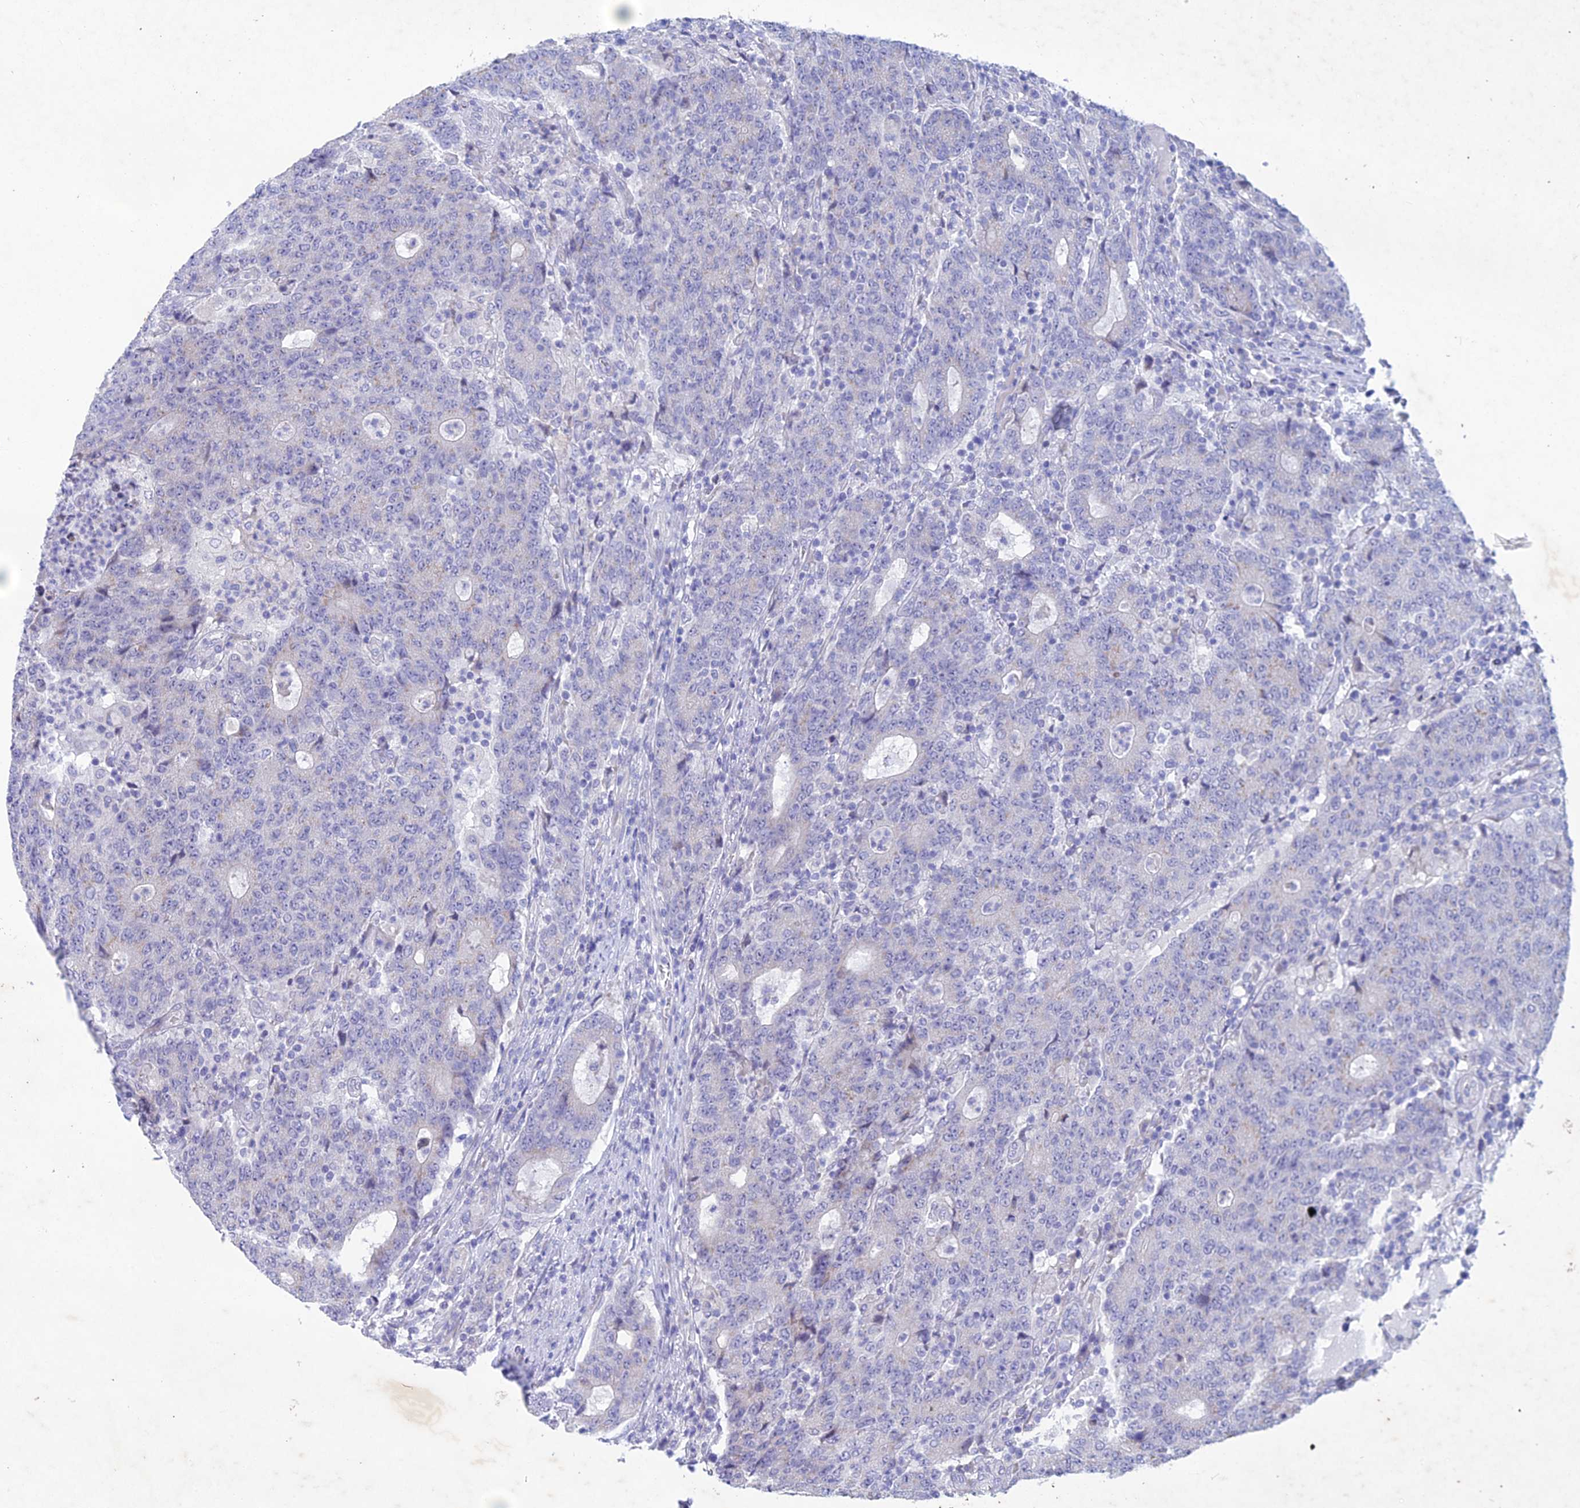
{"staining": {"intensity": "negative", "quantity": "none", "location": "none"}, "tissue": "colorectal cancer", "cell_type": "Tumor cells", "image_type": "cancer", "snomed": [{"axis": "morphology", "description": "Adenocarcinoma, NOS"}, {"axis": "topography", "description": "Colon"}], "caption": "Protein analysis of colorectal cancer exhibits no significant positivity in tumor cells. Brightfield microscopy of IHC stained with DAB (3,3'-diaminobenzidine) (brown) and hematoxylin (blue), captured at high magnification.", "gene": "BTBD19", "patient": {"sex": "female", "age": 75}}